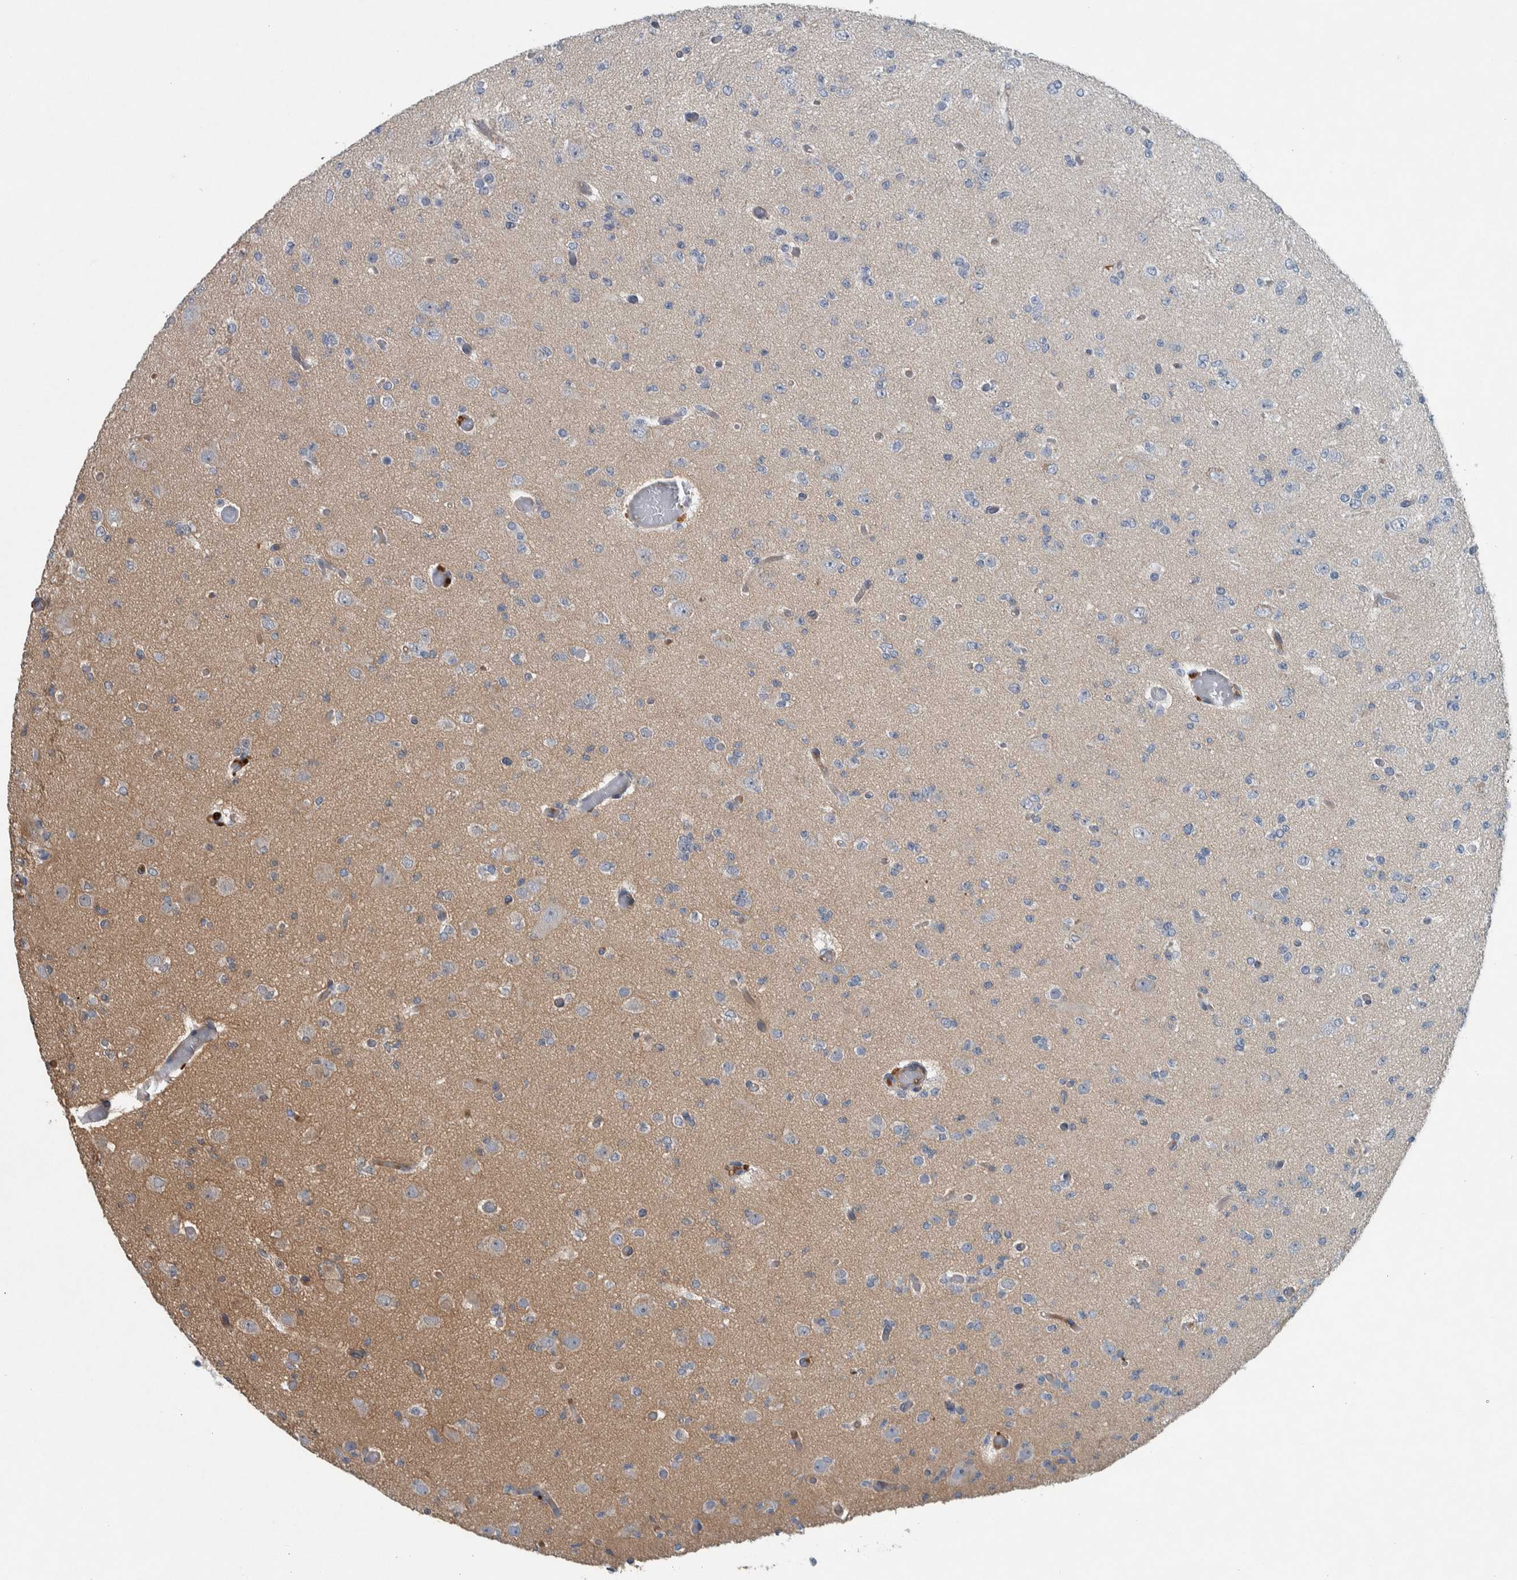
{"staining": {"intensity": "negative", "quantity": "none", "location": "none"}, "tissue": "glioma", "cell_type": "Tumor cells", "image_type": "cancer", "snomed": [{"axis": "morphology", "description": "Glioma, malignant, Low grade"}, {"axis": "topography", "description": "Brain"}], "caption": "Protein analysis of malignant glioma (low-grade) displays no significant staining in tumor cells. (Brightfield microscopy of DAB immunohistochemistry (IHC) at high magnification).", "gene": "SERPINC1", "patient": {"sex": "female", "age": 22}}